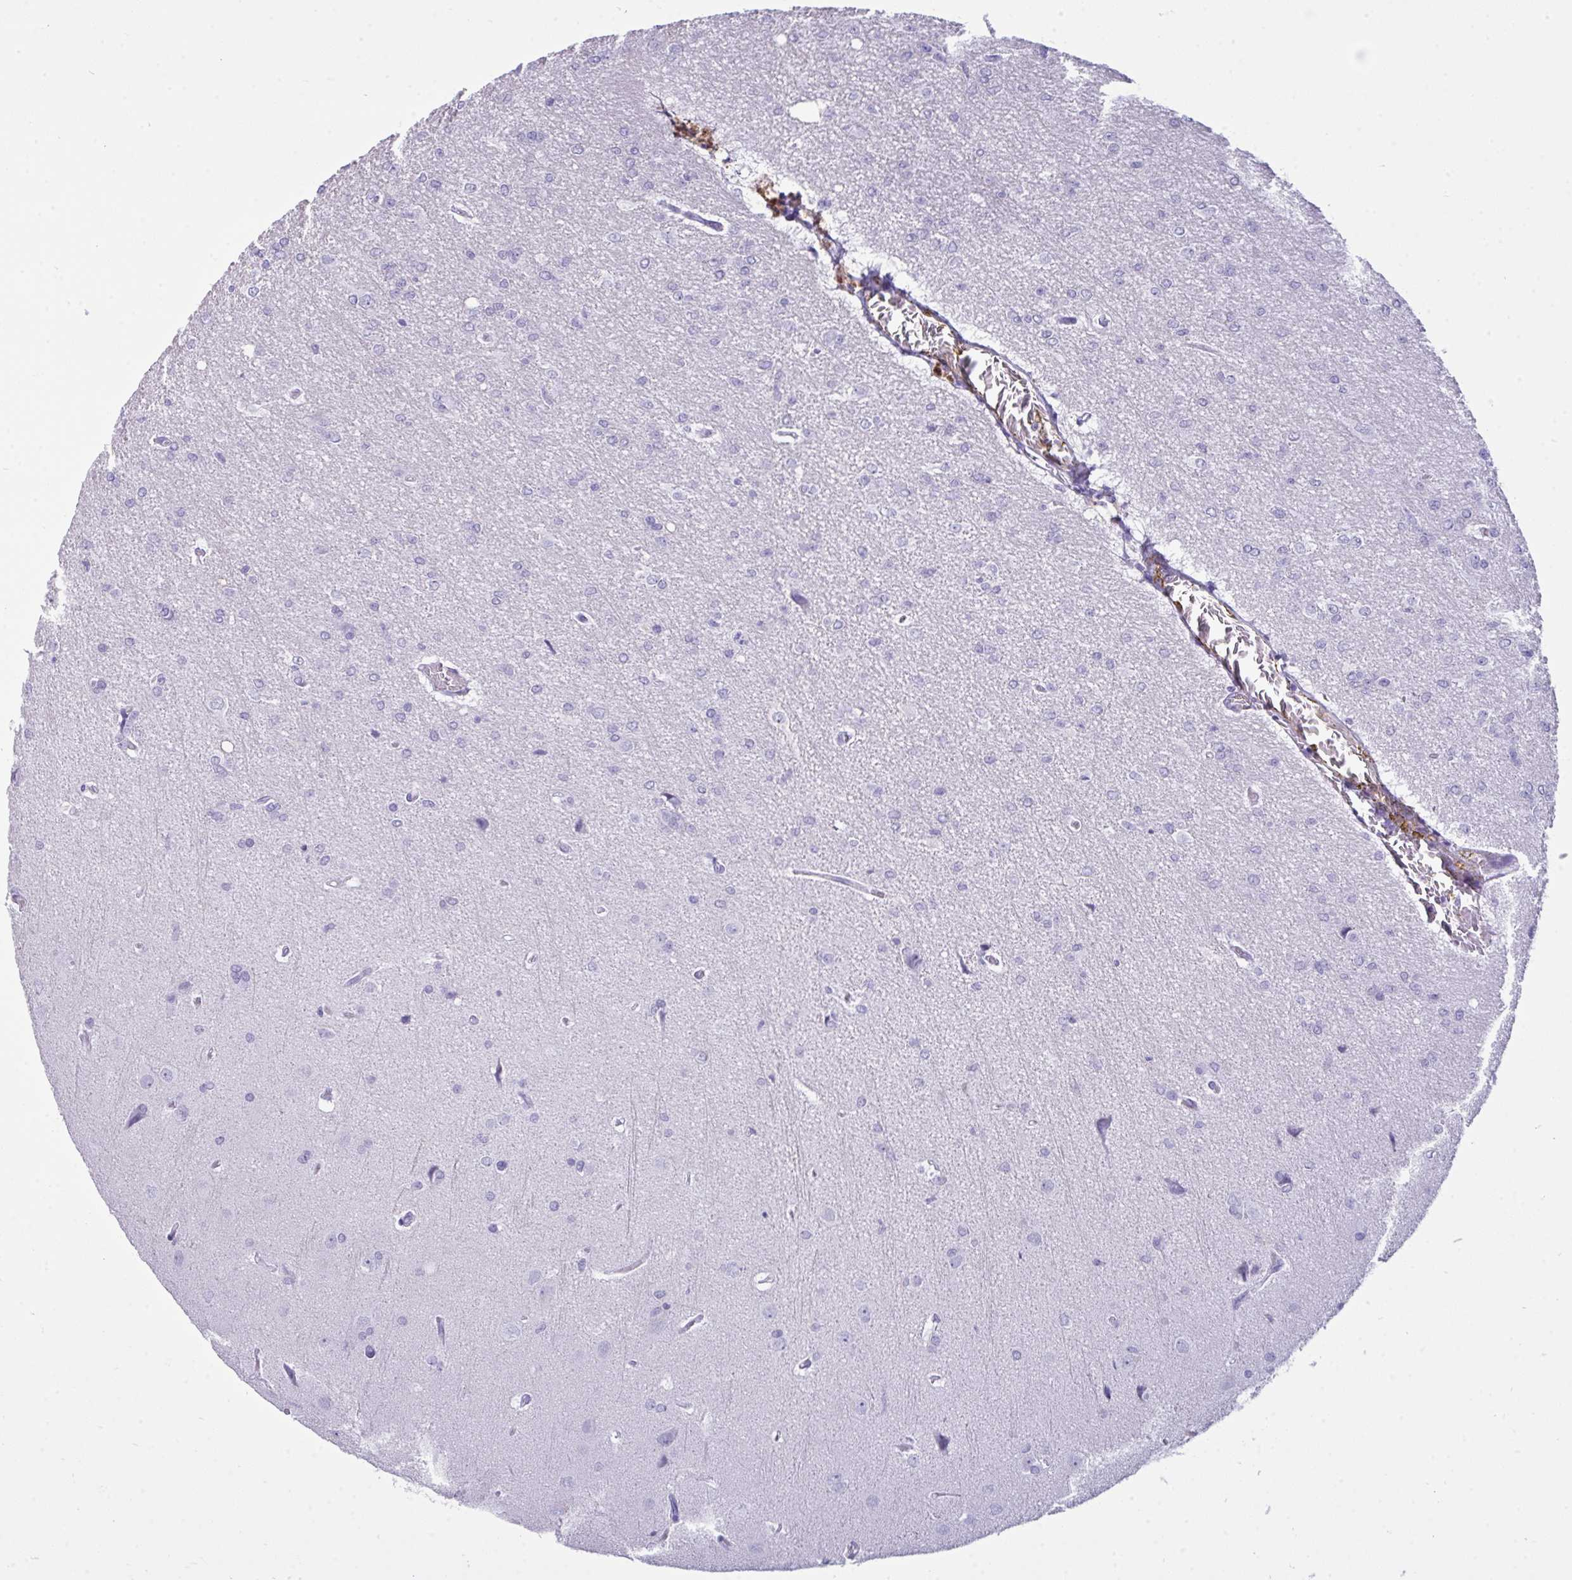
{"staining": {"intensity": "negative", "quantity": "none", "location": "none"}, "tissue": "glioma", "cell_type": "Tumor cells", "image_type": "cancer", "snomed": [{"axis": "morphology", "description": "Glioma, malignant, Low grade"}, {"axis": "topography", "description": "Brain"}], "caption": "DAB immunohistochemical staining of malignant glioma (low-grade) reveals no significant staining in tumor cells.", "gene": "ARHGAP42", "patient": {"sex": "male", "age": 26}}